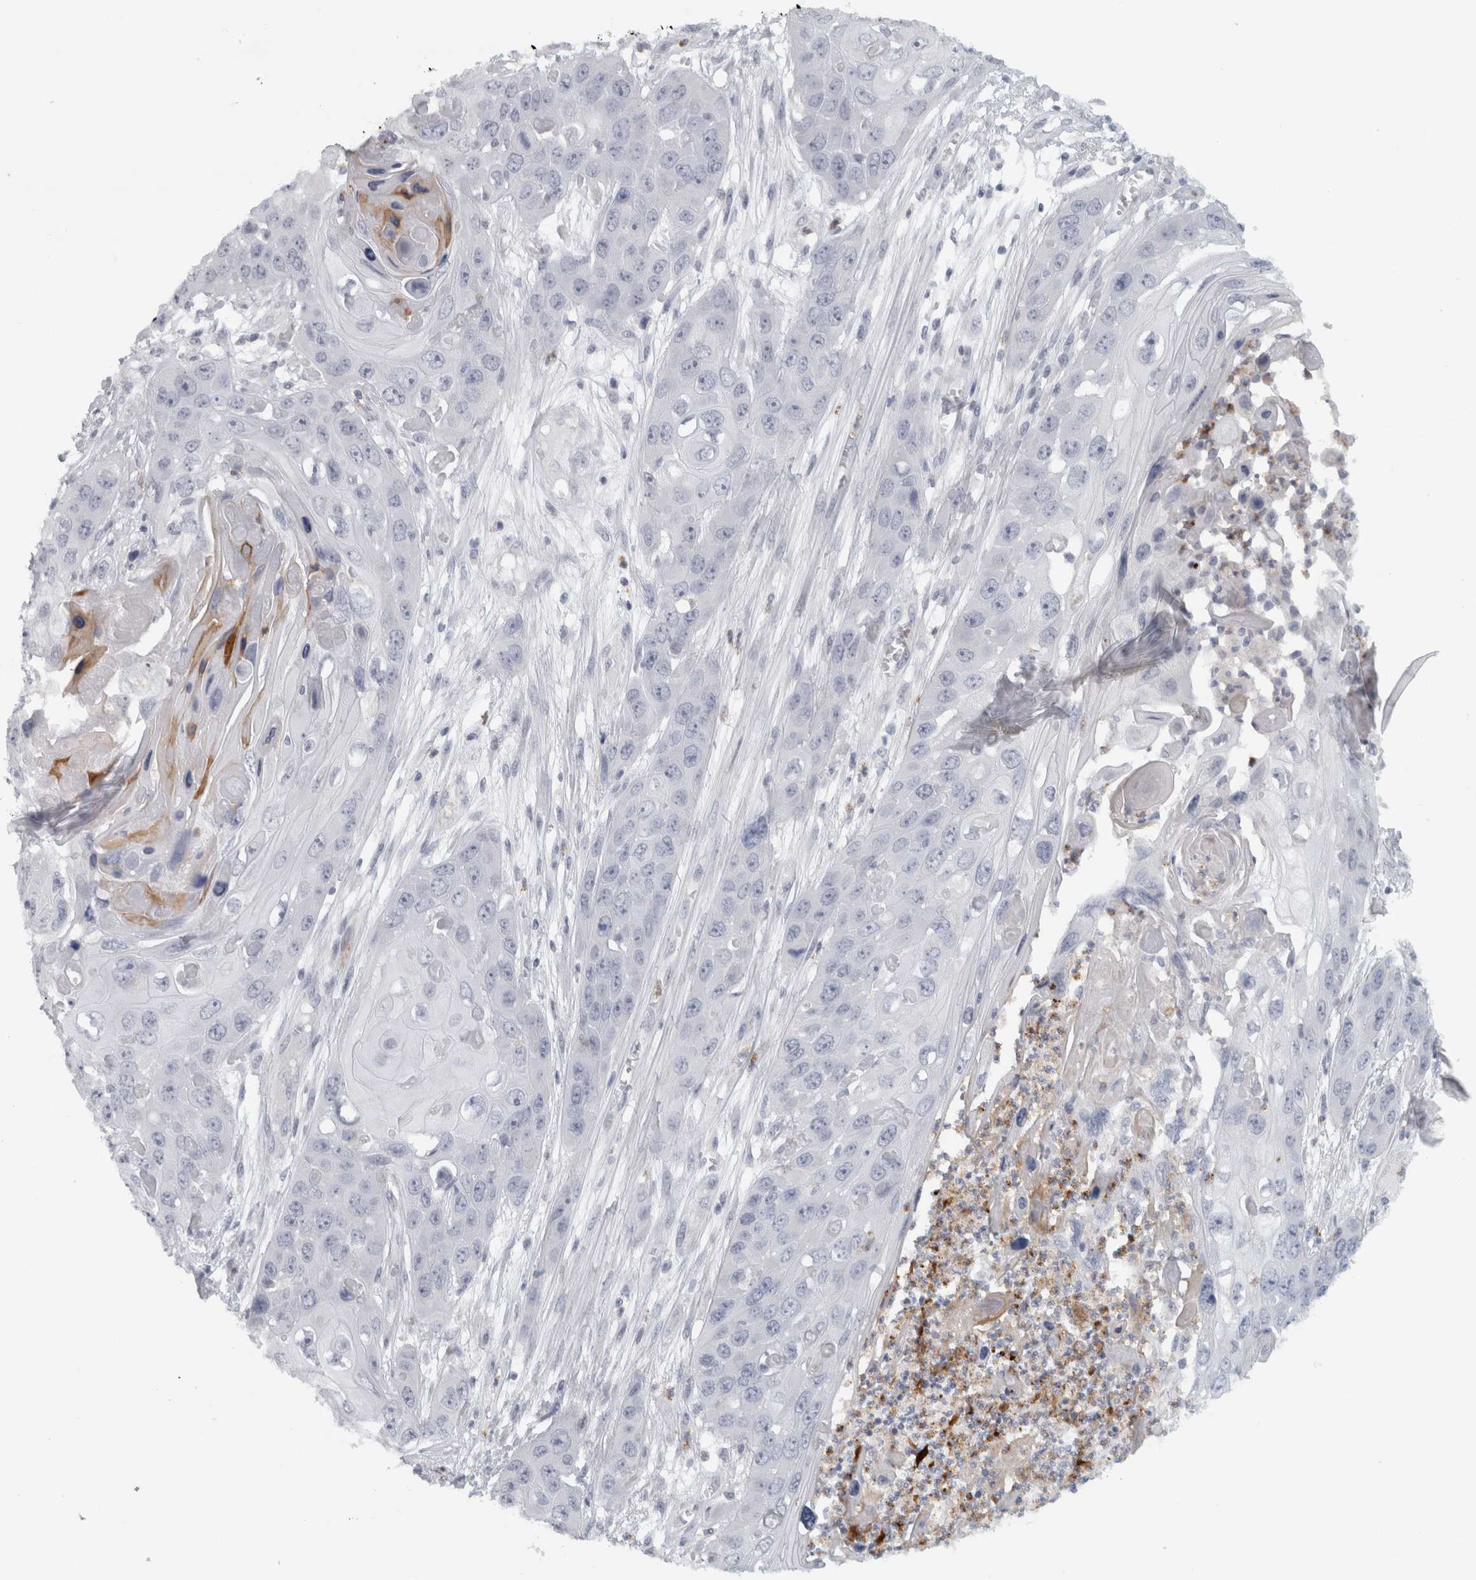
{"staining": {"intensity": "negative", "quantity": "none", "location": "none"}, "tissue": "skin cancer", "cell_type": "Tumor cells", "image_type": "cancer", "snomed": [{"axis": "morphology", "description": "Squamous cell carcinoma, NOS"}, {"axis": "topography", "description": "Skin"}], "caption": "Tumor cells are negative for protein expression in human skin squamous cell carcinoma.", "gene": "PTPRN2", "patient": {"sex": "male", "age": 55}}